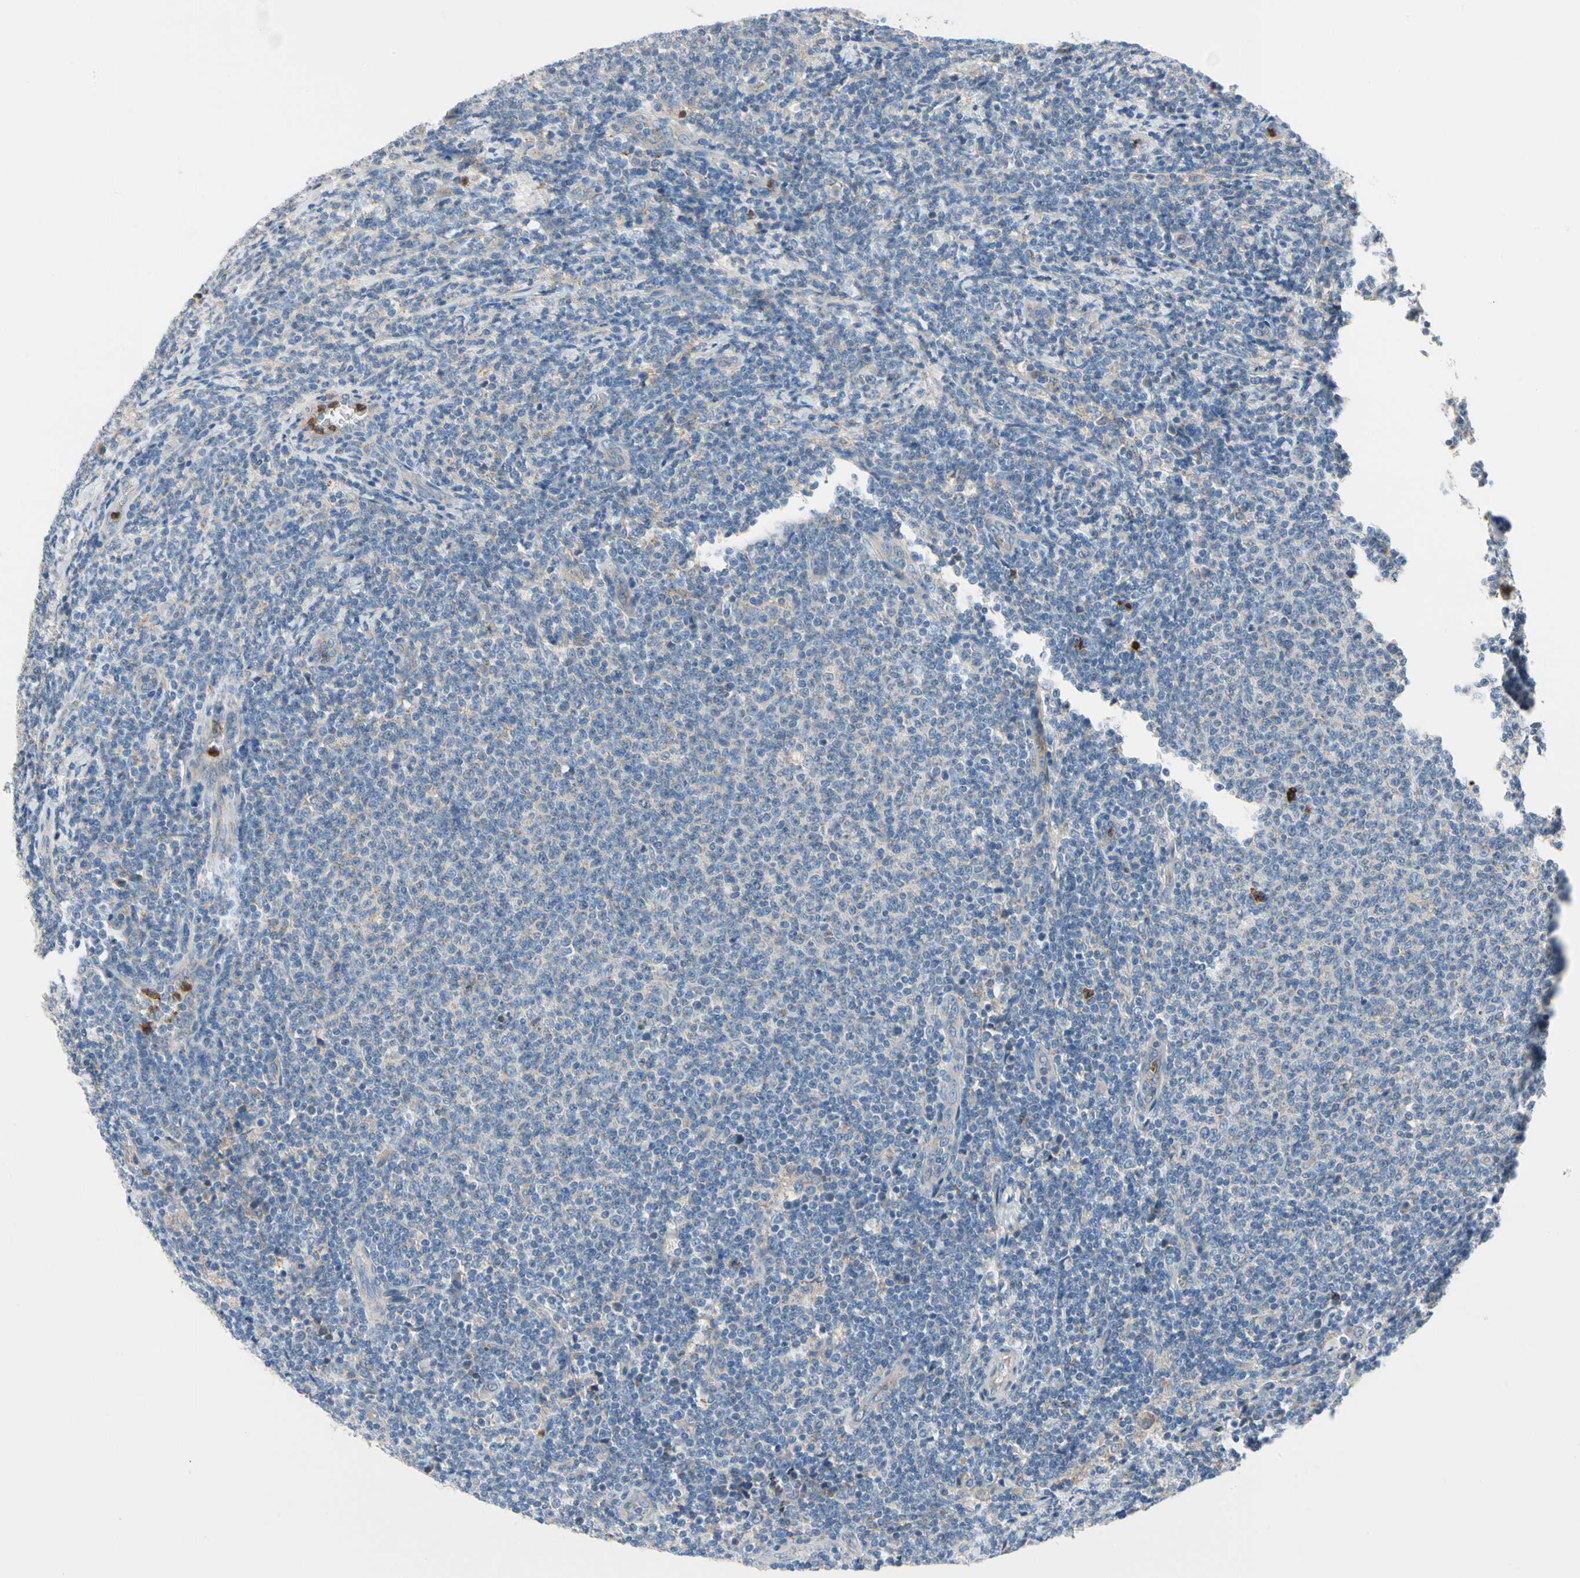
{"staining": {"intensity": "negative", "quantity": "none", "location": "none"}, "tissue": "lymphoma", "cell_type": "Tumor cells", "image_type": "cancer", "snomed": [{"axis": "morphology", "description": "Malignant lymphoma, non-Hodgkin's type, Low grade"}, {"axis": "topography", "description": "Lymph node"}], "caption": "Tumor cells show no significant staining in low-grade malignant lymphoma, non-Hodgkin's type.", "gene": "HJURP", "patient": {"sex": "male", "age": 66}}